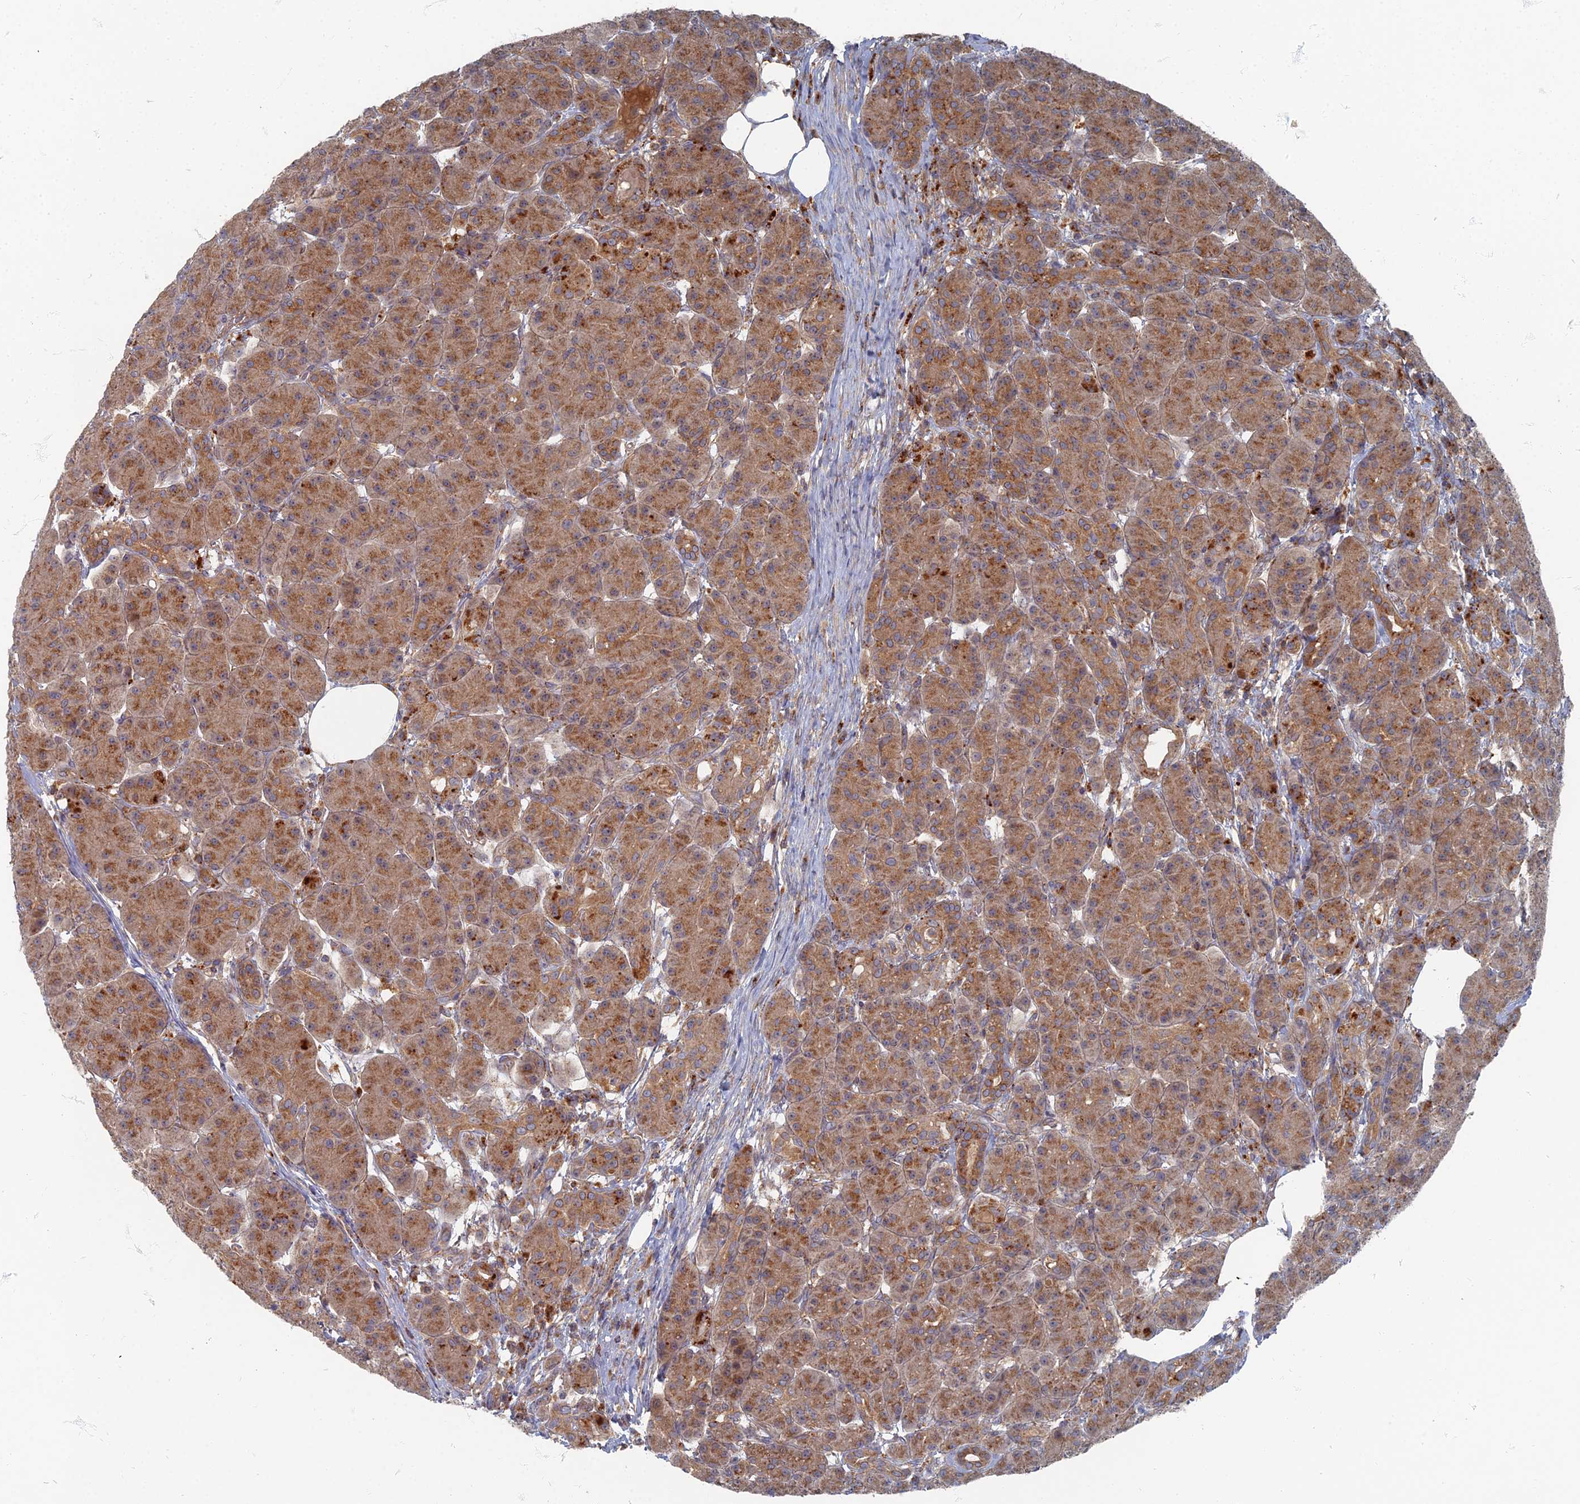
{"staining": {"intensity": "moderate", "quantity": ">75%", "location": "cytoplasmic/membranous"}, "tissue": "pancreas", "cell_type": "Exocrine glandular cells", "image_type": "normal", "snomed": [{"axis": "morphology", "description": "Normal tissue, NOS"}, {"axis": "topography", "description": "Pancreas"}], "caption": "Brown immunohistochemical staining in unremarkable human pancreas displays moderate cytoplasmic/membranous expression in approximately >75% of exocrine glandular cells. The protein of interest is shown in brown color, while the nuclei are stained blue.", "gene": "PPCDC", "patient": {"sex": "male", "age": 63}}